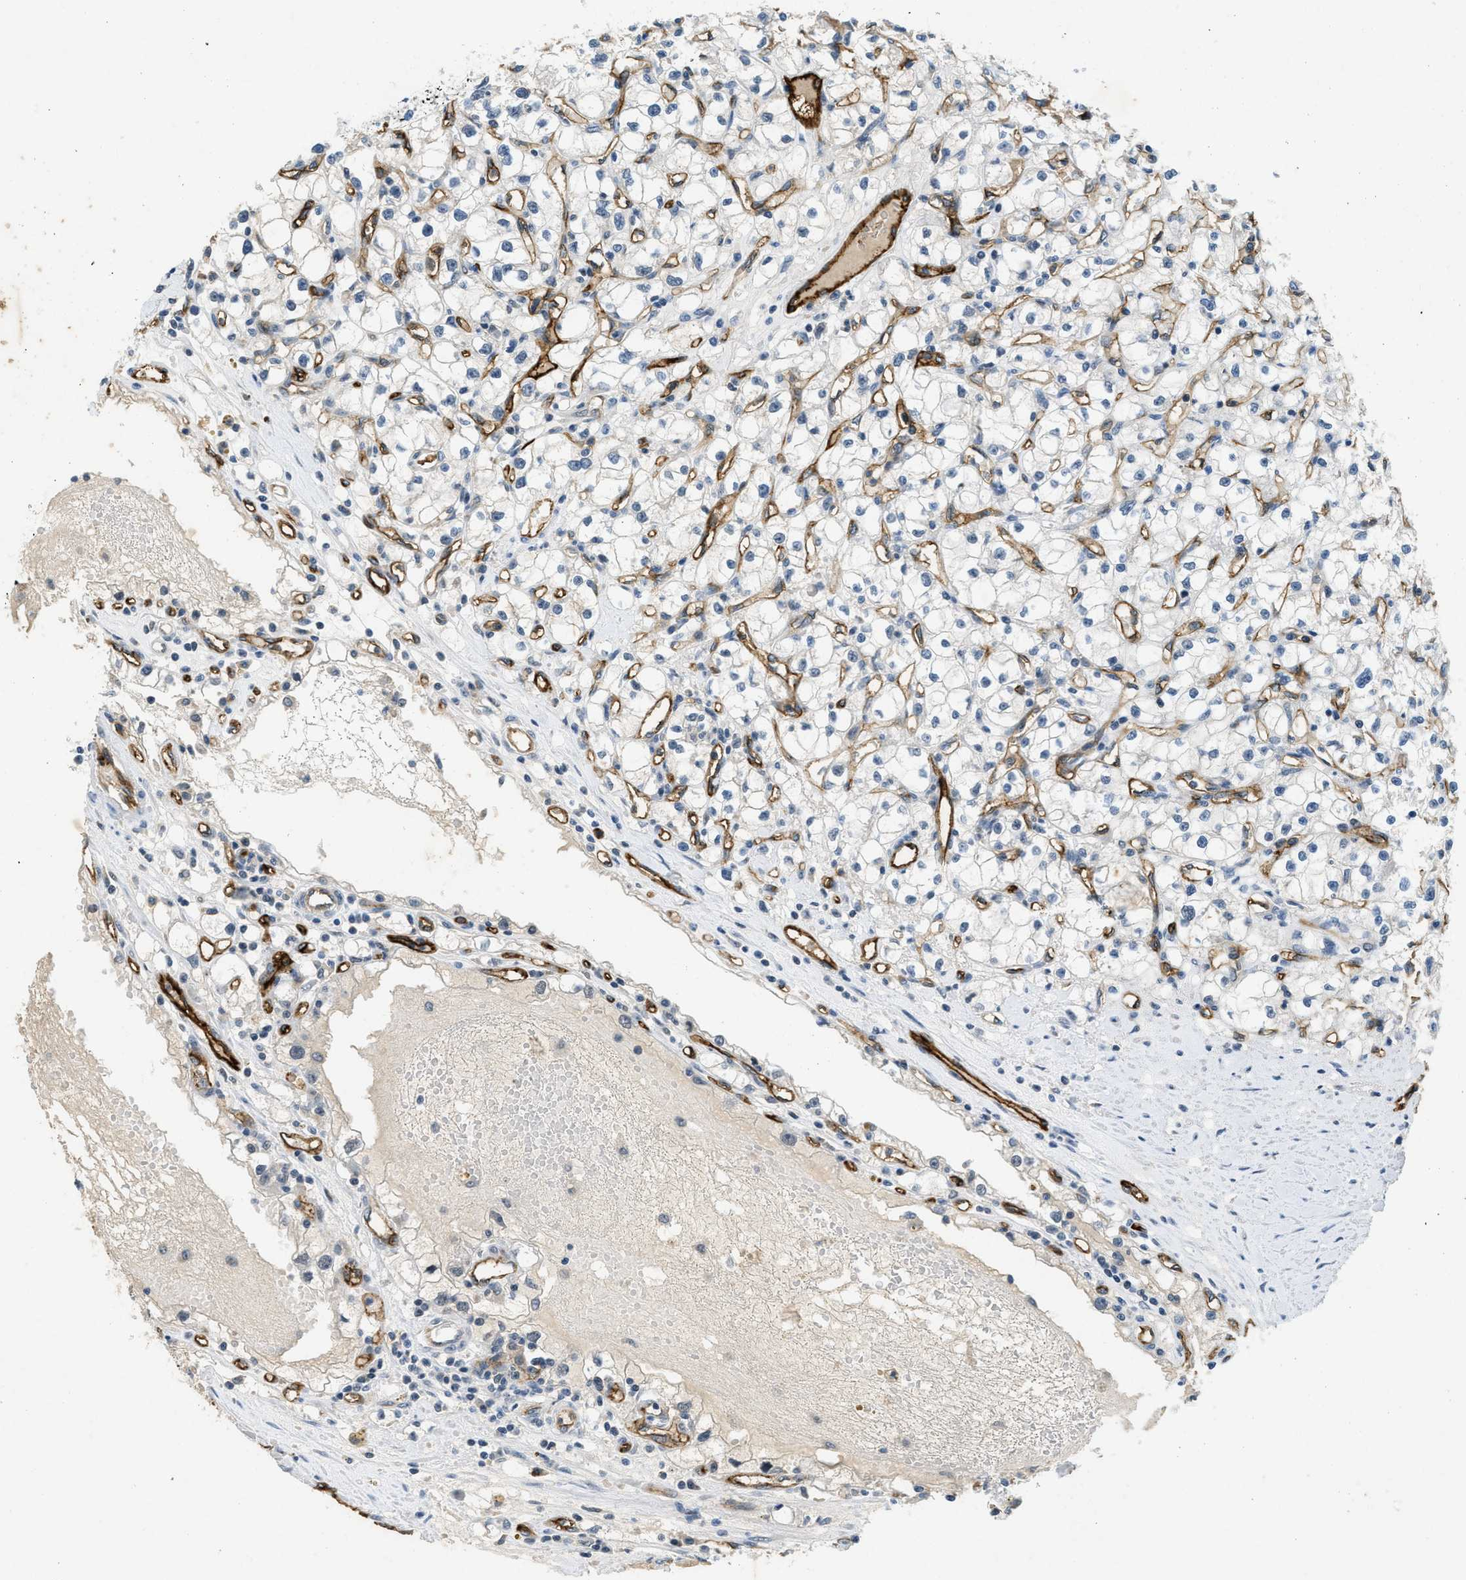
{"staining": {"intensity": "negative", "quantity": "none", "location": "none"}, "tissue": "renal cancer", "cell_type": "Tumor cells", "image_type": "cancer", "snomed": [{"axis": "morphology", "description": "Adenocarcinoma, NOS"}, {"axis": "topography", "description": "Kidney"}], "caption": "The IHC micrograph has no significant positivity in tumor cells of renal adenocarcinoma tissue.", "gene": "SLCO2A1", "patient": {"sex": "male", "age": 56}}